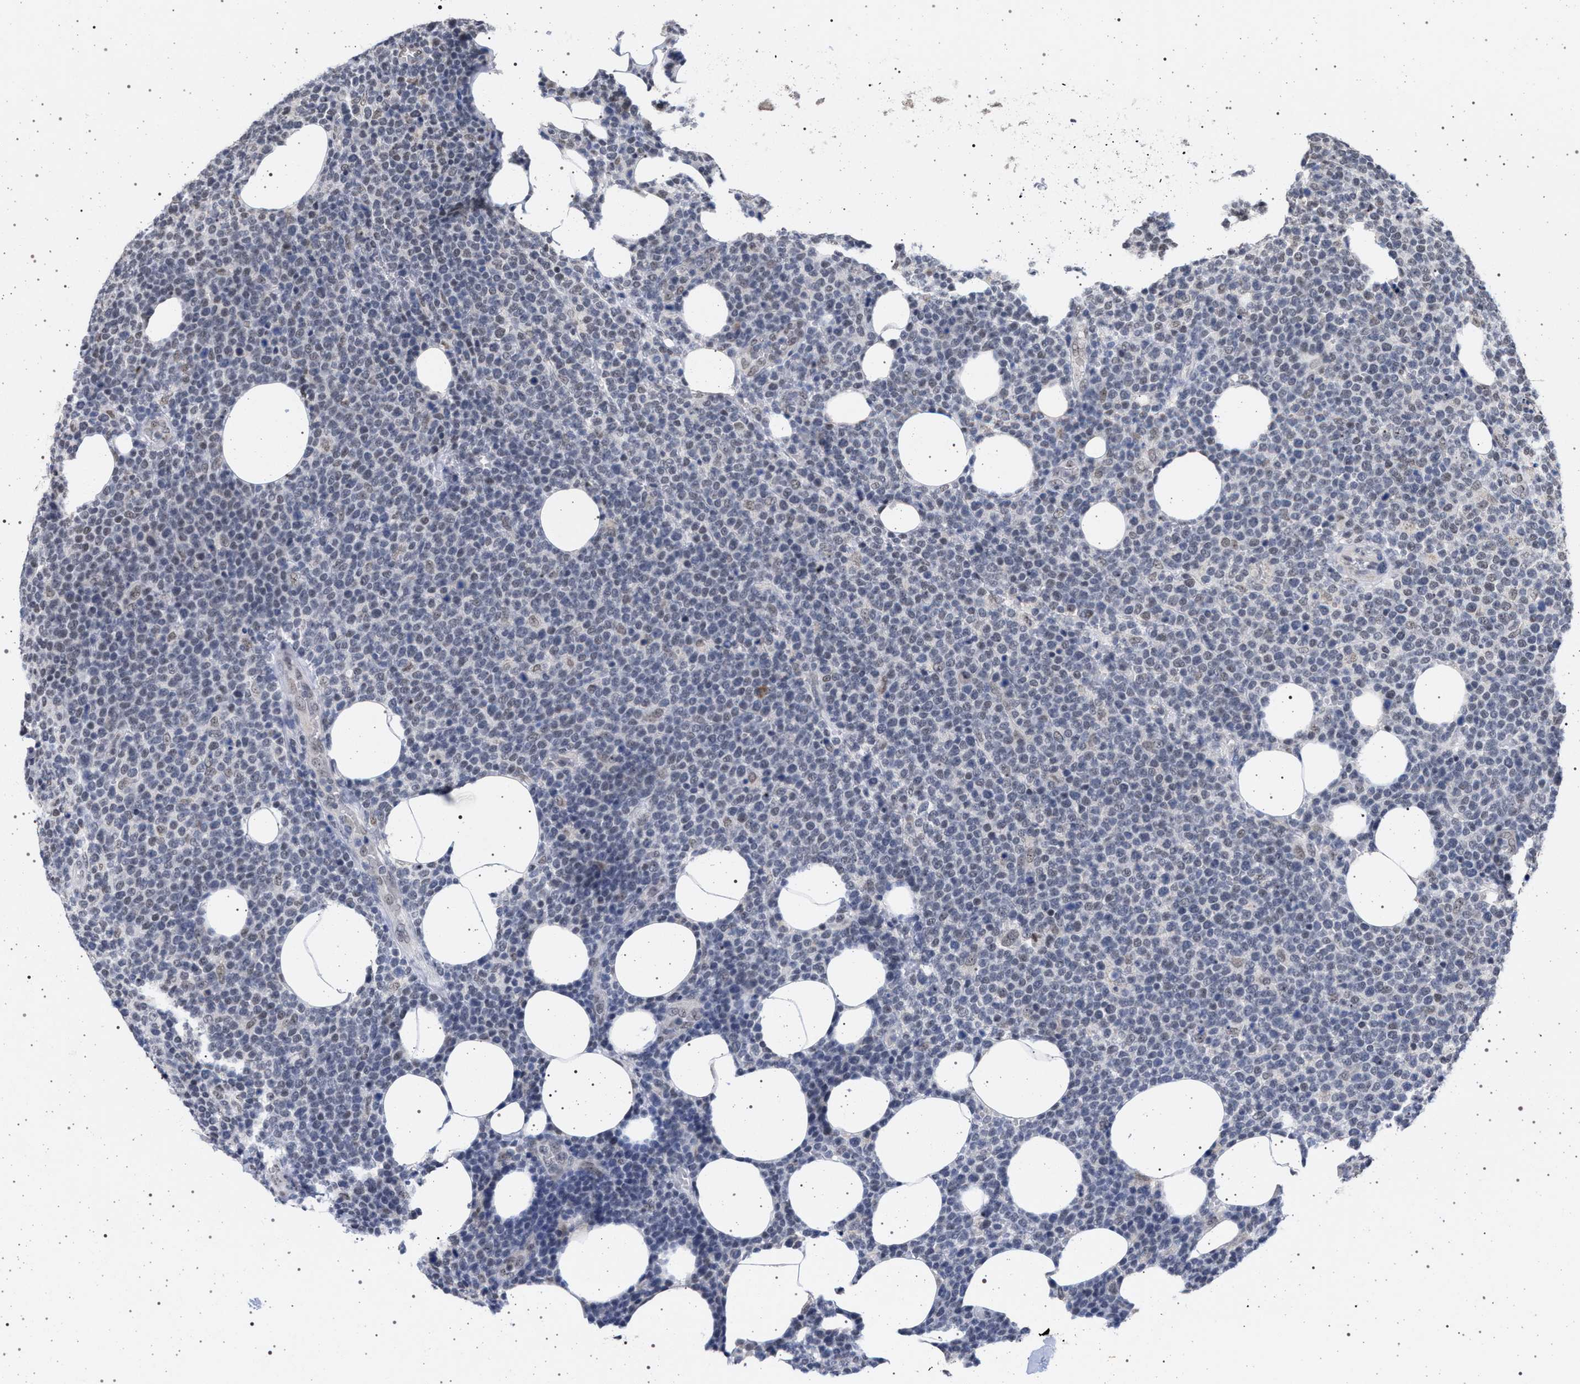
{"staining": {"intensity": "weak", "quantity": "<25%", "location": "nuclear"}, "tissue": "lymphoma", "cell_type": "Tumor cells", "image_type": "cancer", "snomed": [{"axis": "morphology", "description": "Malignant lymphoma, non-Hodgkin's type, High grade"}, {"axis": "topography", "description": "Lymph node"}], "caption": "Immunohistochemistry (IHC) micrograph of malignant lymphoma, non-Hodgkin's type (high-grade) stained for a protein (brown), which shows no staining in tumor cells.", "gene": "PHF12", "patient": {"sex": "male", "age": 61}}